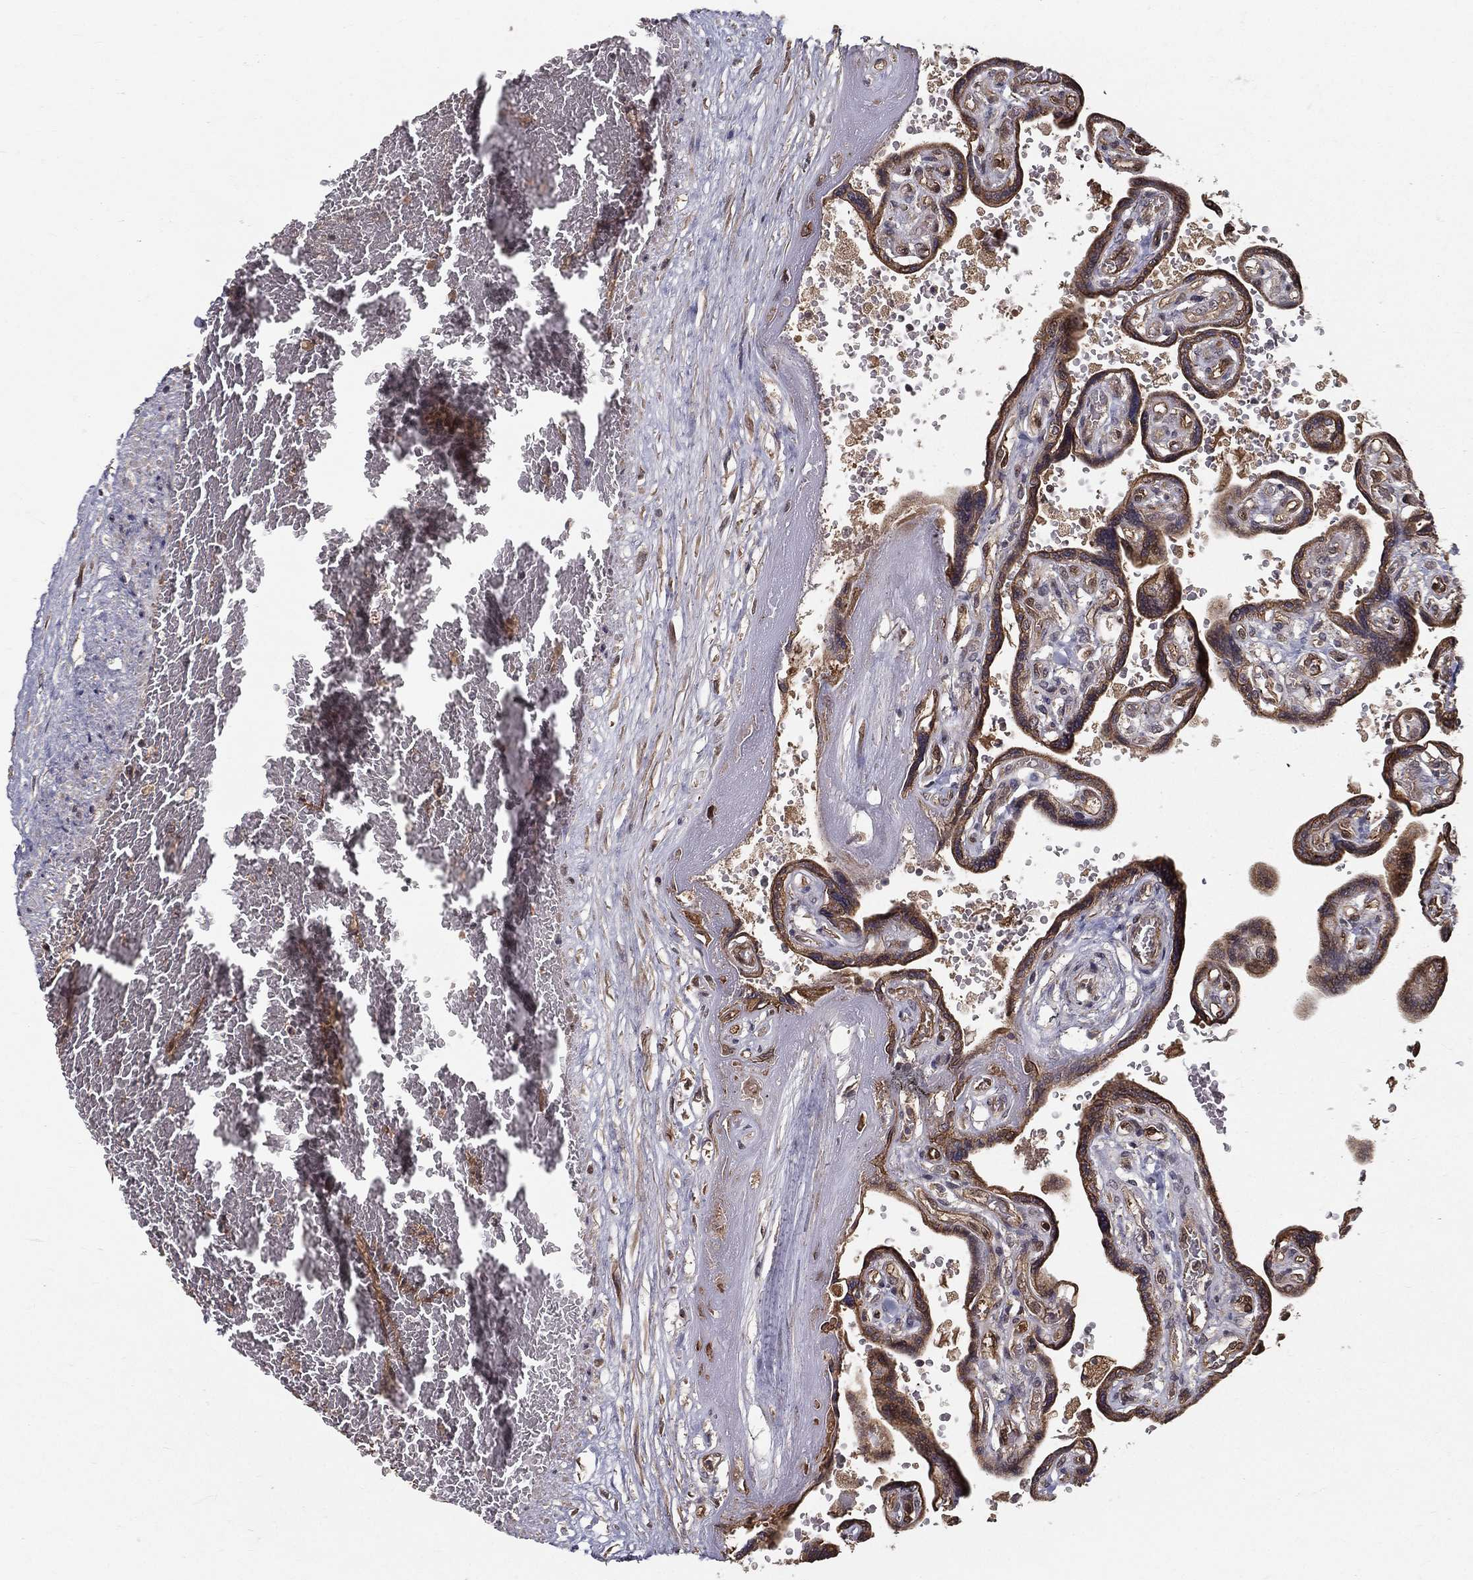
{"staining": {"intensity": "moderate", "quantity": "<25%", "location": "nuclear"}, "tissue": "placenta", "cell_type": "Decidual cells", "image_type": "normal", "snomed": [{"axis": "morphology", "description": "Normal tissue, NOS"}, {"axis": "topography", "description": "Placenta"}], "caption": "This is an image of immunohistochemistry (IHC) staining of benign placenta, which shows moderate staining in the nuclear of decidual cells.", "gene": "SLC6A6", "patient": {"sex": "female", "age": 32}}